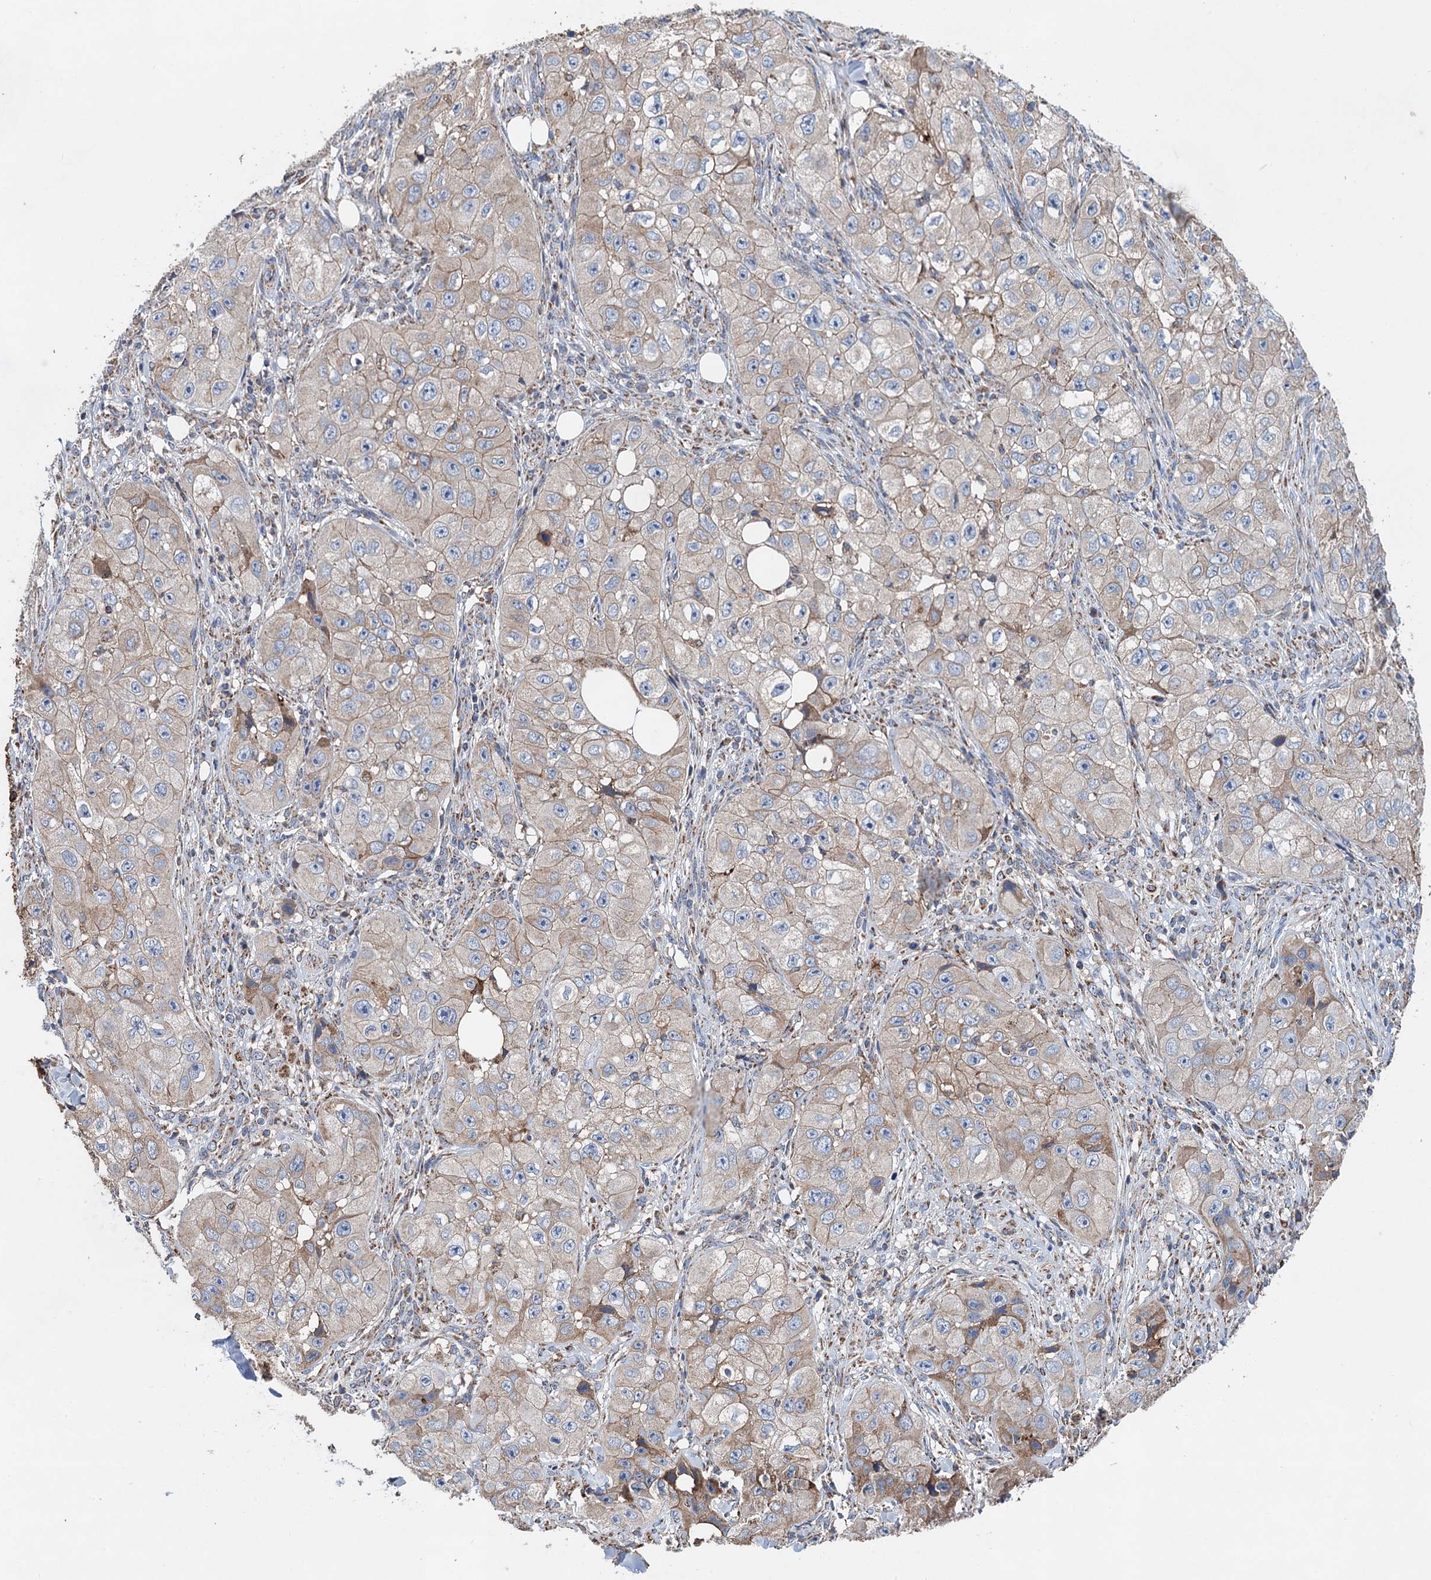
{"staining": {"intensity": "weak", "quantity": "25%-75%", "location": "cytoplasmic/membranous"}, "tissue": "skin cancer", "cell_type": "Tumor cells", "image_type": "cancer", "snomed": [{"axis": "morphology", "description": "Squamous cell carcinoma, NOS"}, {"axis": "topography", "description": "Skin"}, {"axis": "topography", "description": "Subcutis"}], "caption": "DAB immunohistochemical staining of skin cancer displays weak cytoplasmic/membranous protein expression in about 25%-75% of tumor cells. The protein of interest is shown in brown color, while the nuclei are stained blue.", "gene": "DGLUCY", "patient": {"sex": "male", "age": 73}}